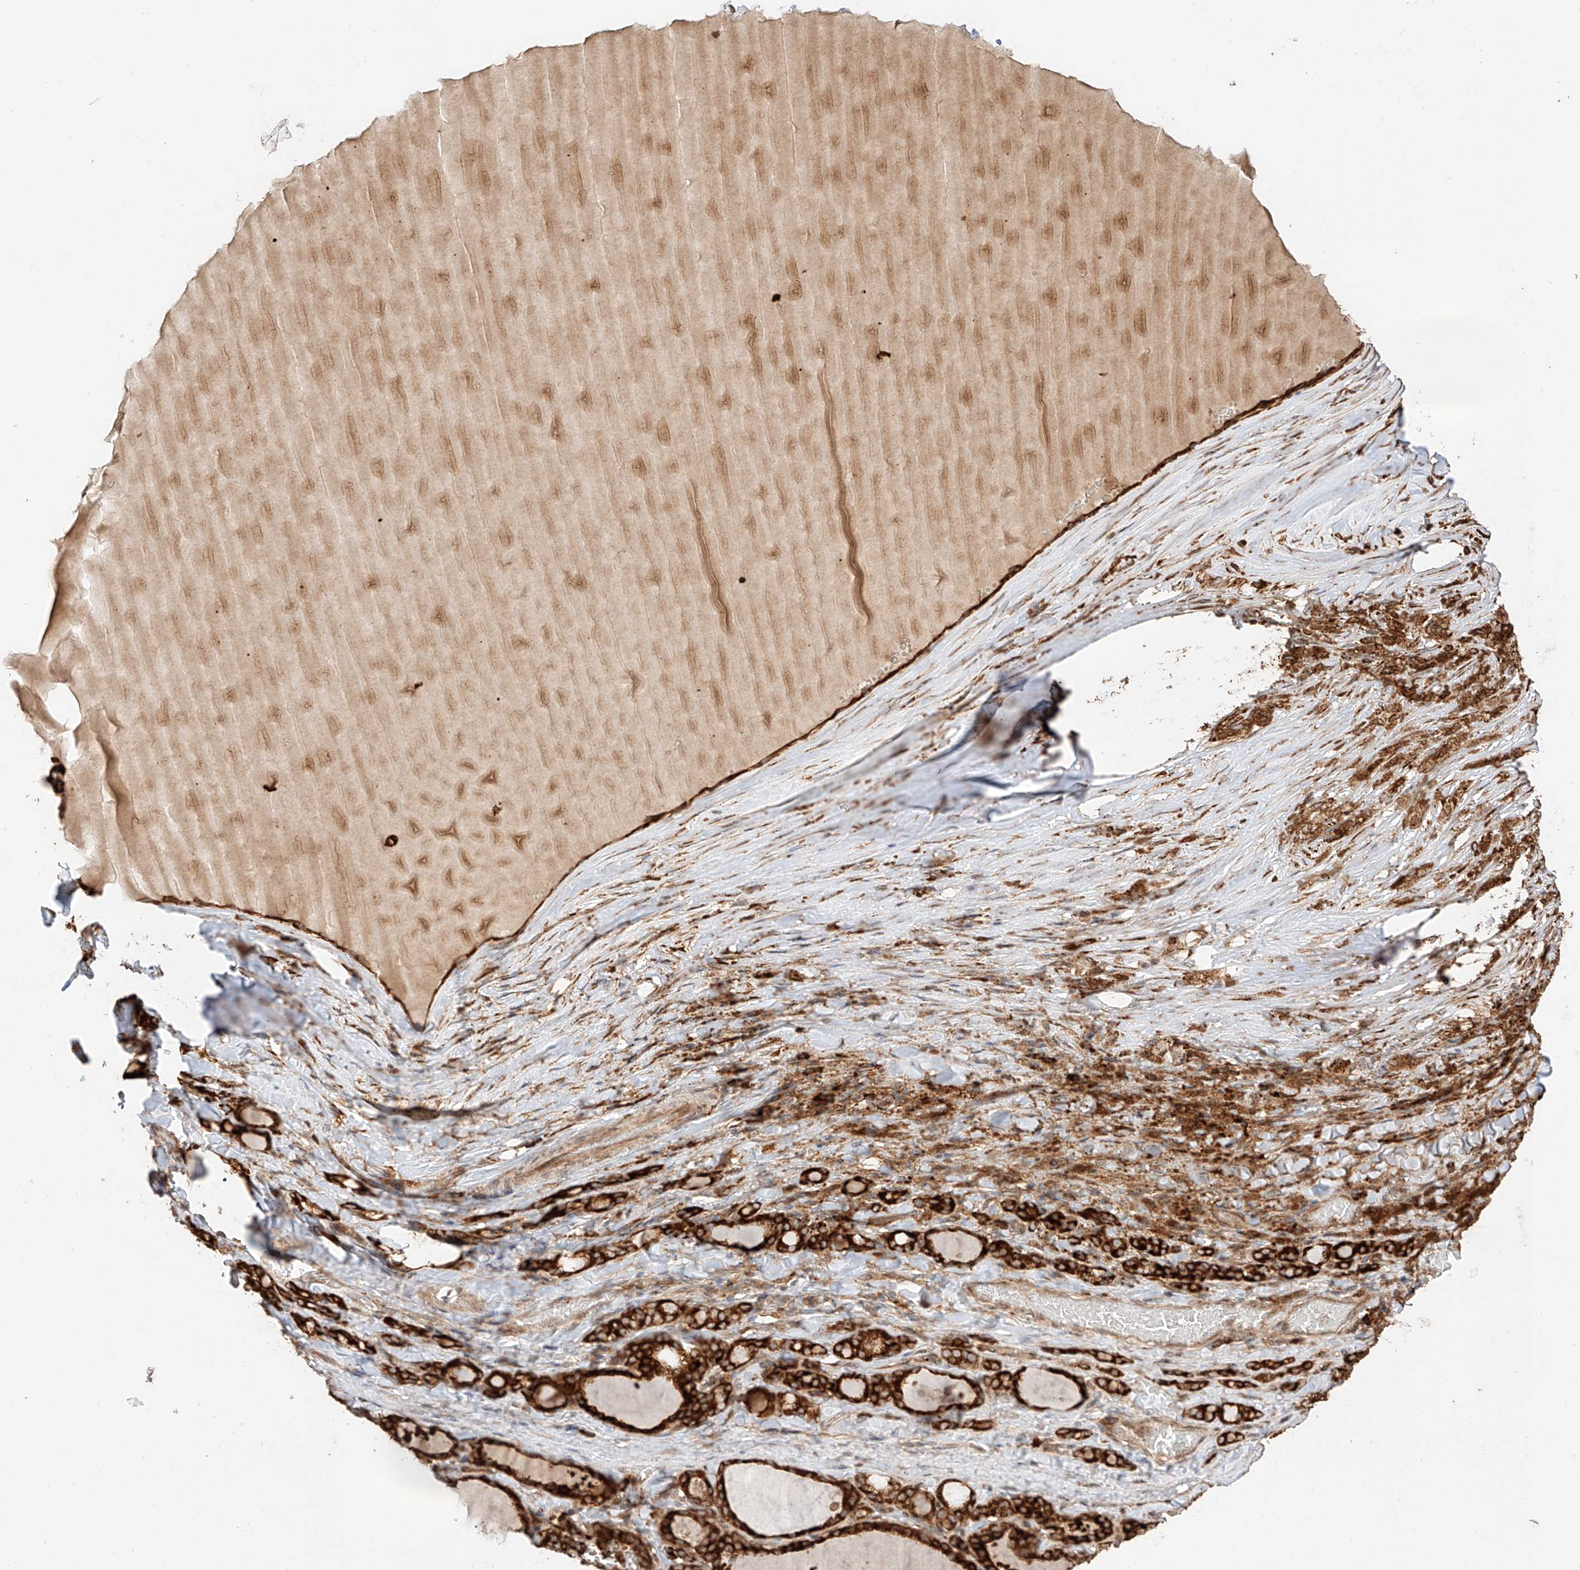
{"staining": {"intensity": "strong", "quantity": ">75%", "location": "cytoplasmic/membranous"}, "tissue": "thyroid gland", "cell_type": "Glandular cells", "image_type": "normal", "snomed": [{"axis": "morphology", "description": "Normal tissue, NOS"}, {"axis": "topography", "description": "Thyroid gland"}], "caption": "Approximately >75% of glandular cells in unremarkable thyroid gland demonstrate strong cytoplasmic/membranous protein expression as visualized by brown immunohistochemical staining.", "gene": "ZNF84", "patient": {"sex": "female", "age": 22}}